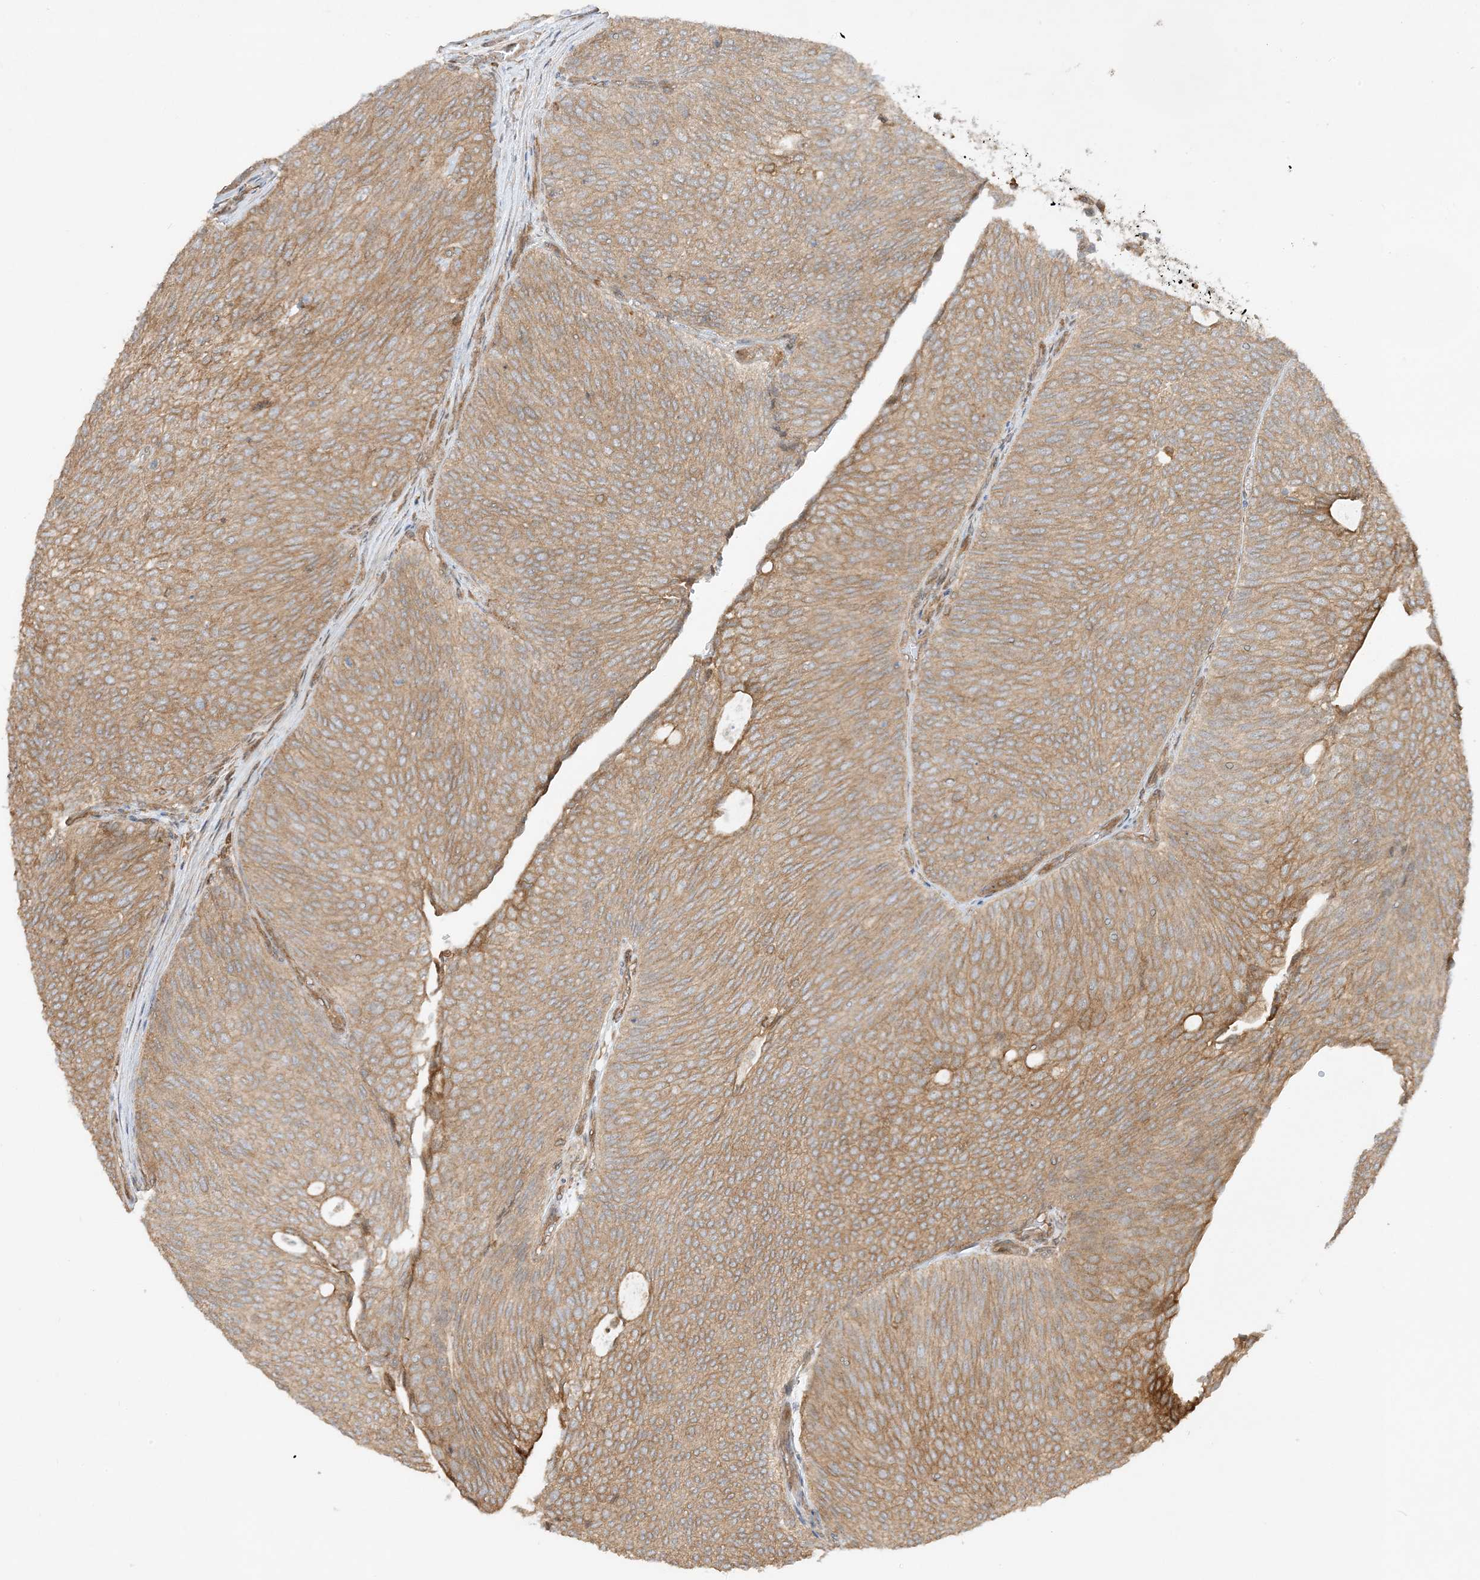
{"staining": {"intensity": "moderate", "quantity": ">75%", "location": "cytoplasmic/membranous"}, "tissue": "urothelial cancer", "cell_type": "Tumor cells", "image_type": "cancer", "snomed": [{"axis": "morphology", "description": "Urothelial carcinoma, Low grade"}, {"axis": "topography", "description": "Urinary bladder"}], "caption": "Immunohistochemical staining of urothelial carcinoma (low-grade) demonstrates medium levels of moderate cytoplasmic/membranous protein expression in approximately >75% of tumor cells.", "gene": "SCARF2", "patient": {"sex": "female", "age": 79}}